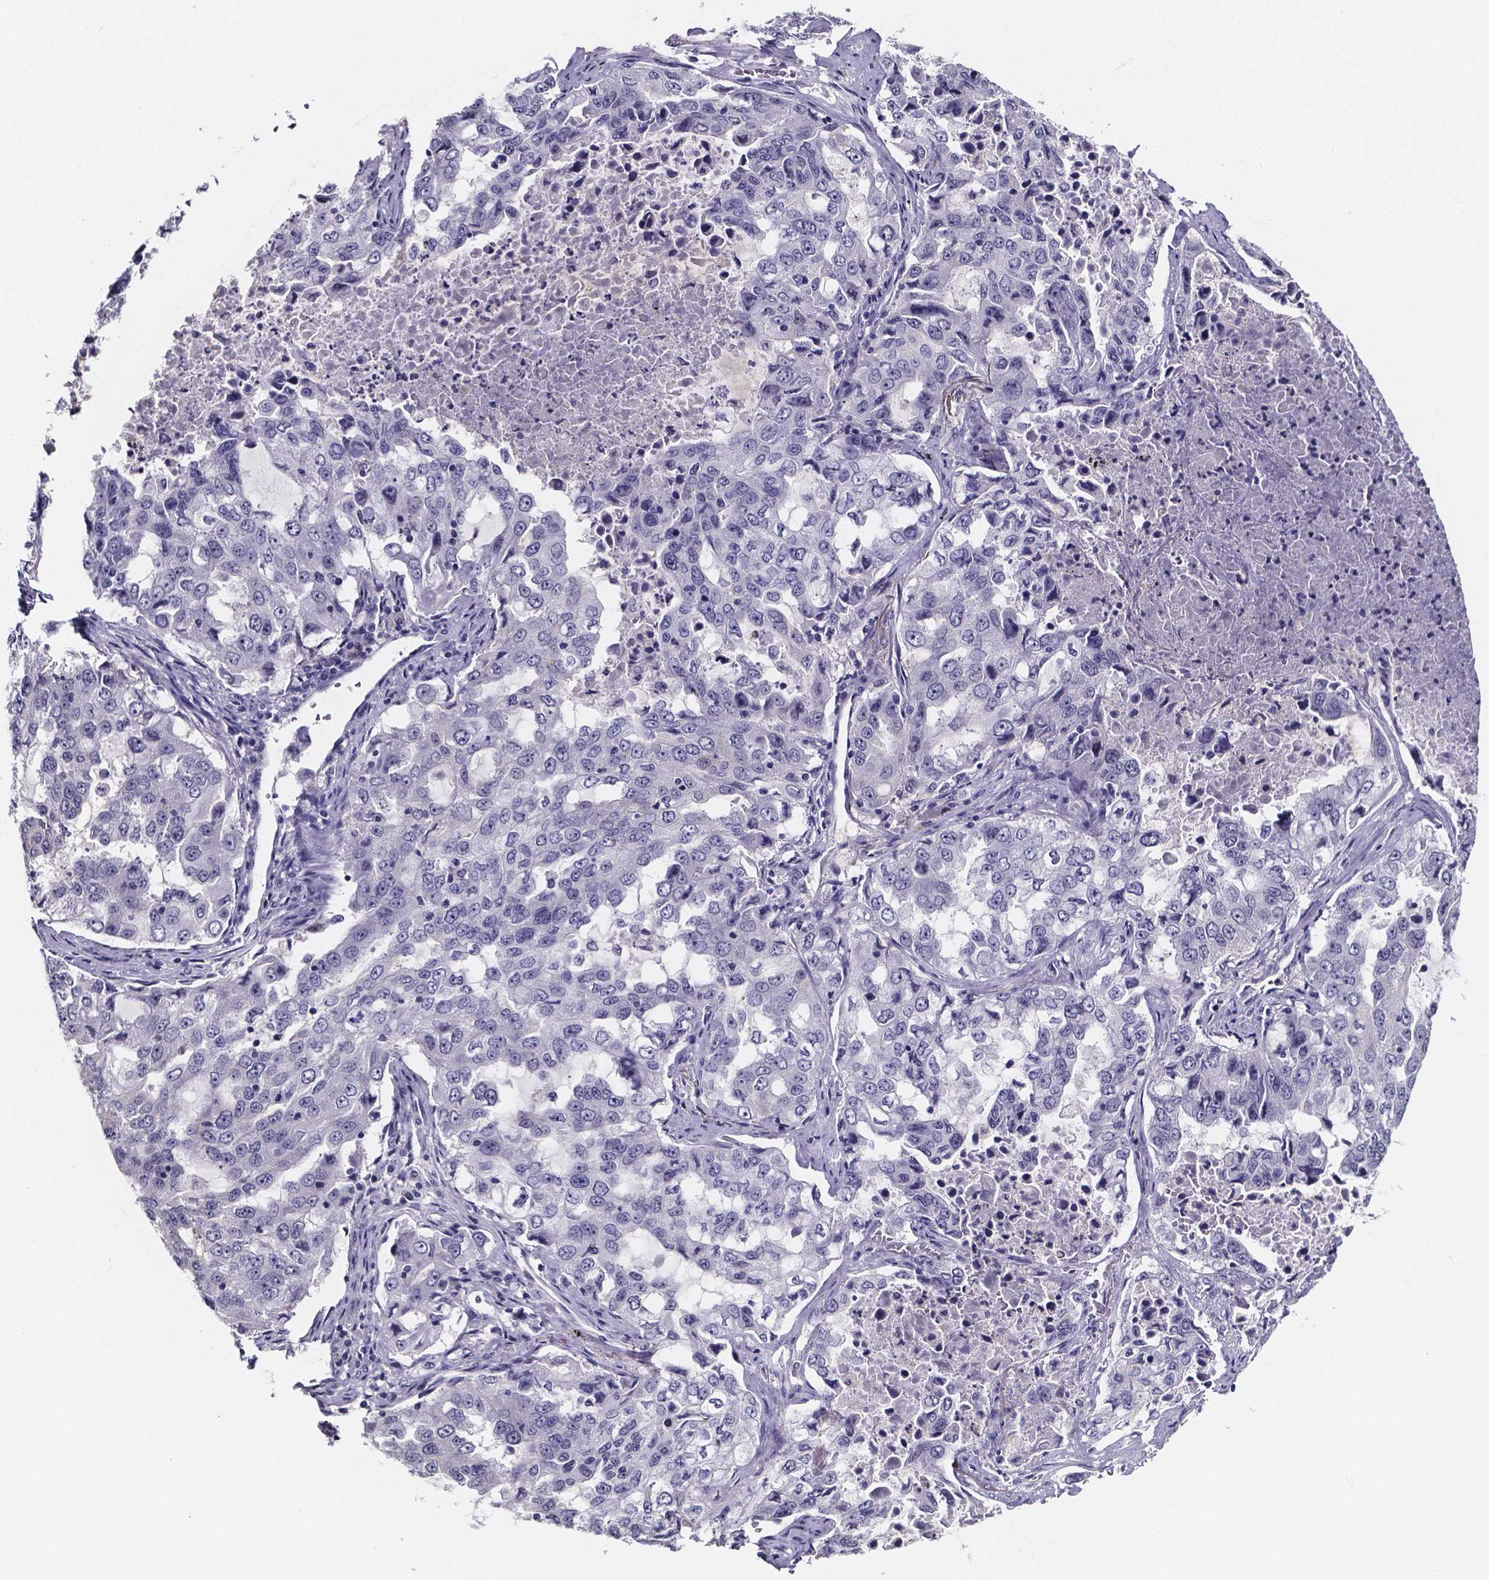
{"staining": {"intensity": "negative", "quantity": "none", "location": "none"}, "tissue": "lung cancer", "cell_type": "Tumor cells", "image_type": "cancer", "snomed": [{"axis": "morphology", "description": "Adenocarcinoma, NOS"}, {"axis": "topography", "description": "Lung"}], "caption": "This is an IHC photomicrograph of human lung adenocarcinoma. There is no positivity in tumor cells.", "gene": "IZUMO1", "patient": {"sex": "female", "age": 61}}